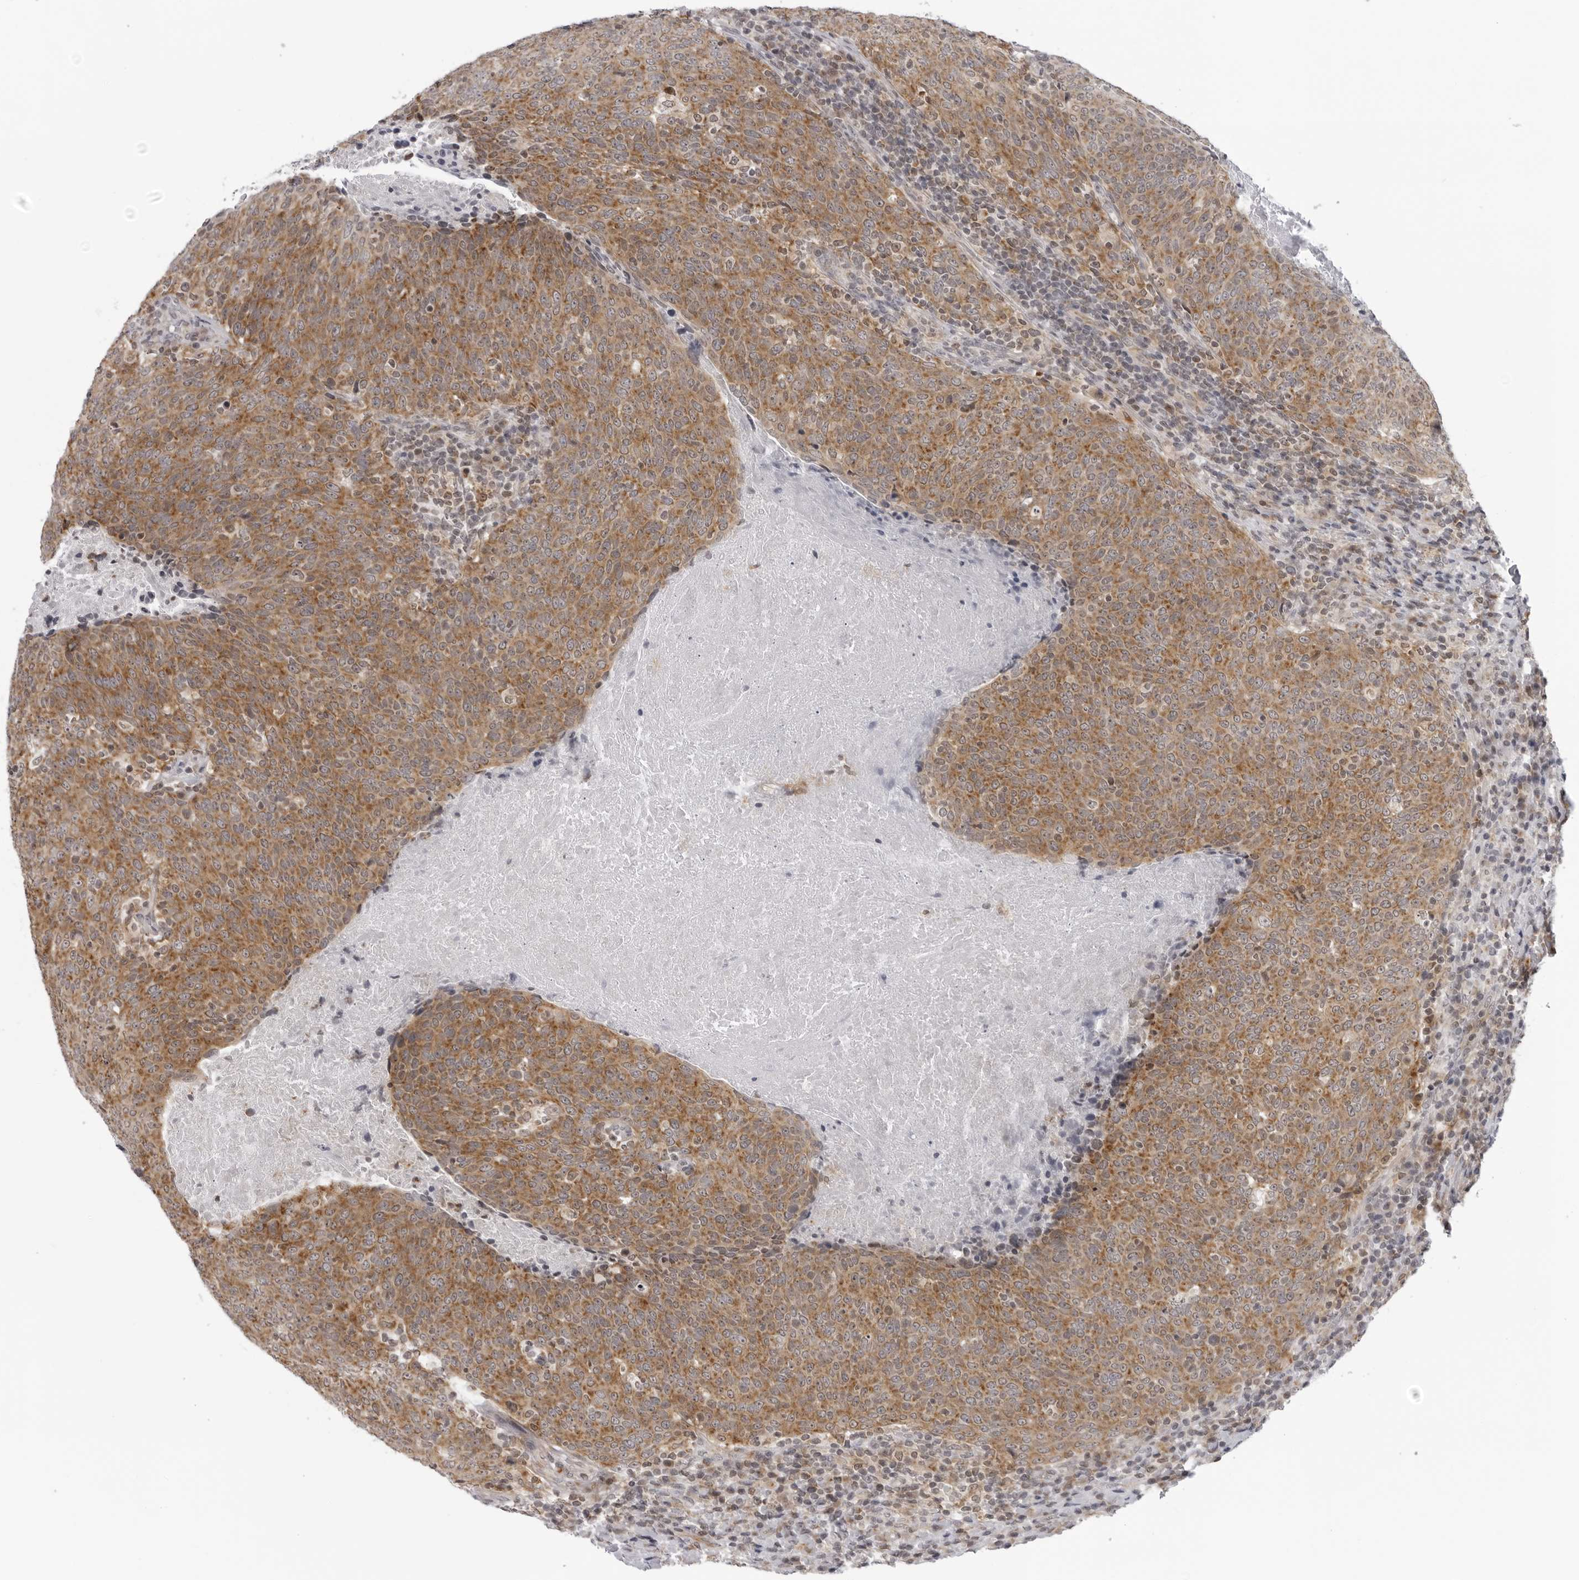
{"staining": {"intensity": "moderate", "quantity": ">75%", "location": "cytoplasmic/membranous"}, "tissue": "head and neck cancer", "cell_type": "Tumor cells", "image_type": "cancer", "snomed": [{"axis": "morphology", "description": "Squamous cell carcinoma, NOS"}, {"axis": "morphology", "description": "Squamous cell carcinoma, metastatic, NOS"}, {"axis": "topography", "description": "Lymph node"}, {"axis": "topography", "description": "Head-Neck"}], "caption": "Immunohistochemical staining of head and neck cancer reveals medium levels of moderate cytoplasmic/membranous protein staining in approximately >75% of tumor cells. The staining was performed using DAB to visualize the protein expression in brown, while the nuclei were stained in blue with hematoxylin (Magnification: 20x).", "gene": "MRPS15", "patient": {"sex": "male", "age": 62}}